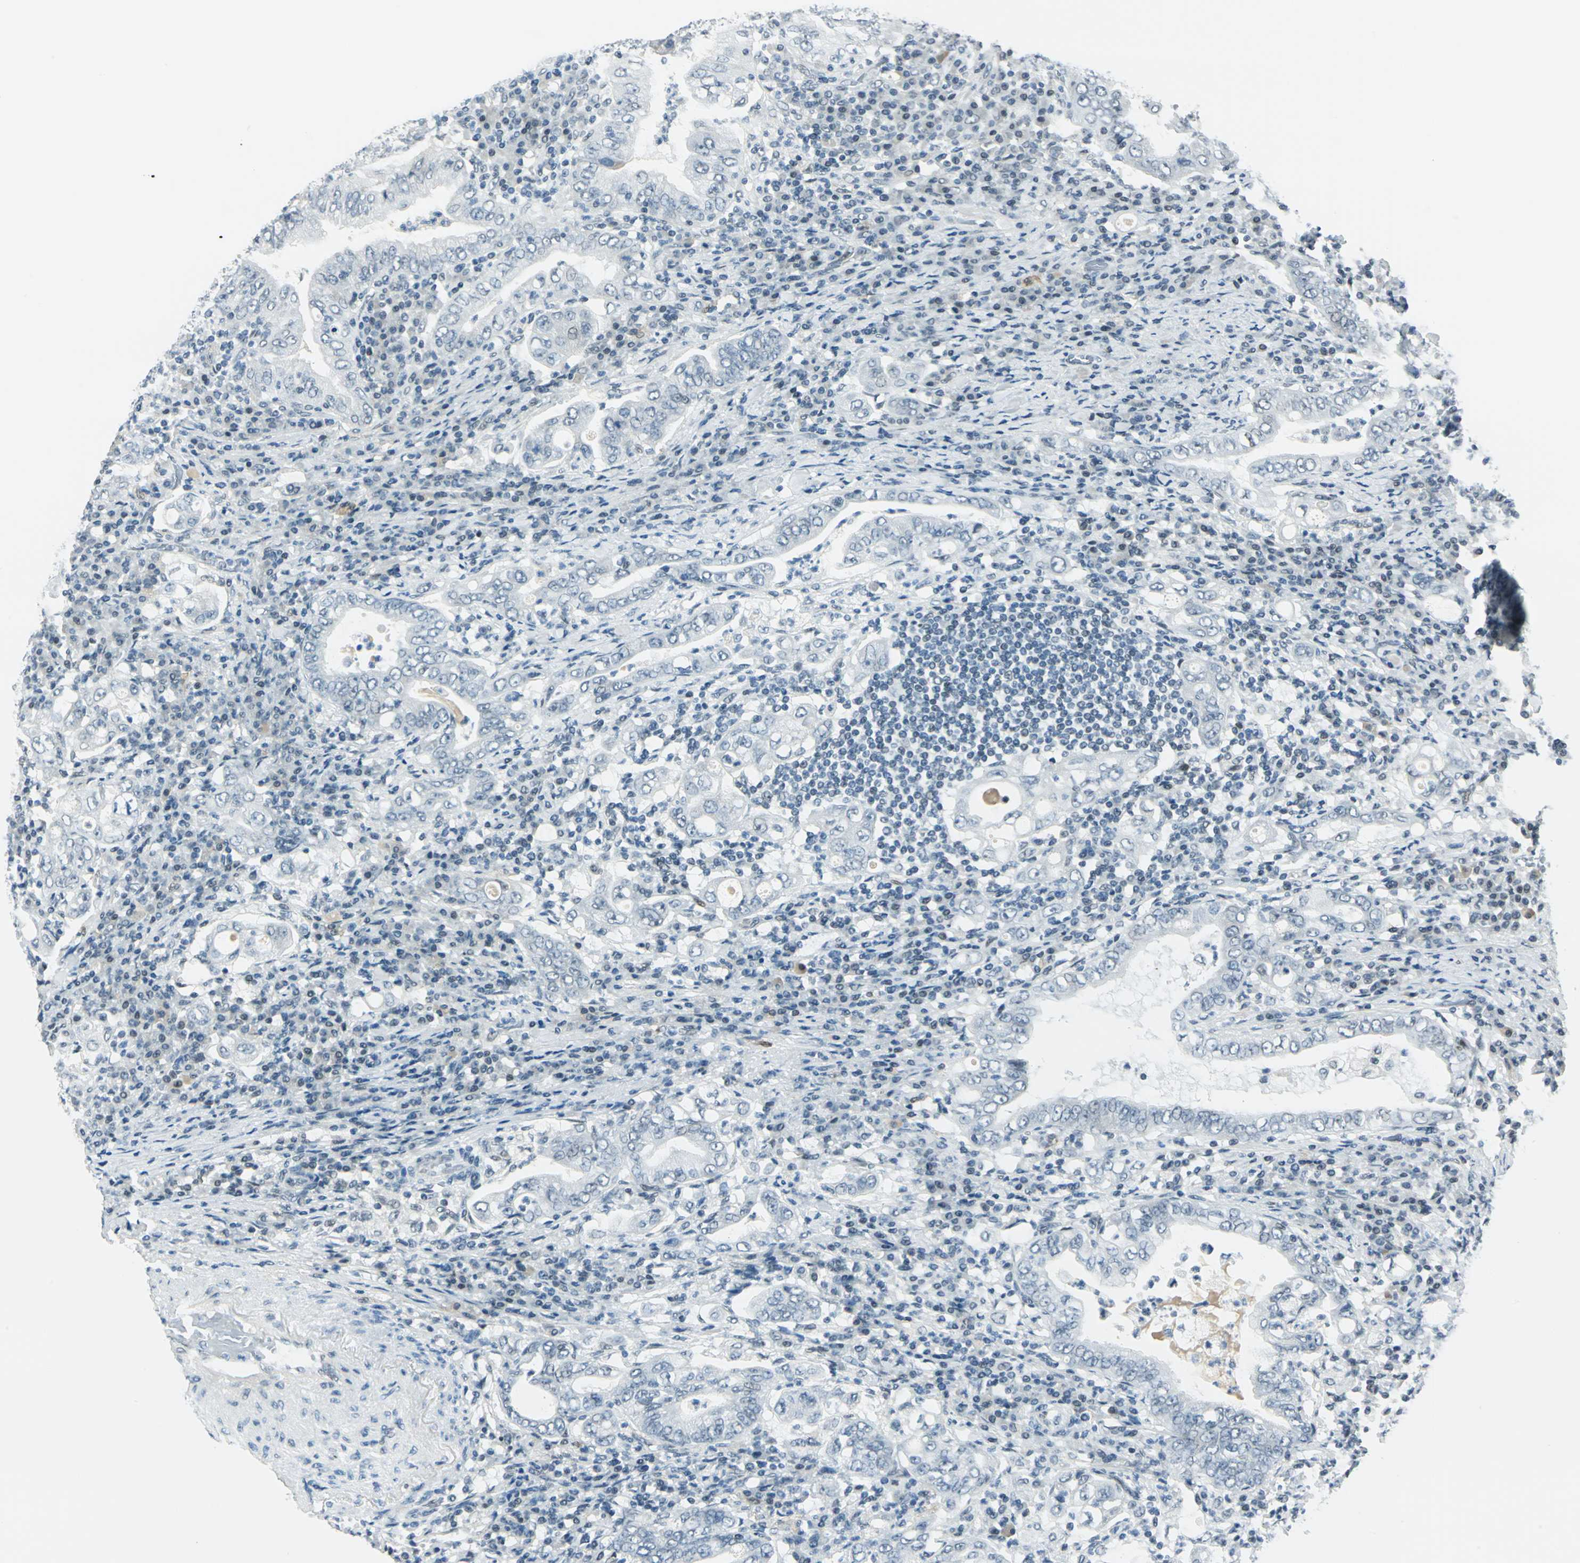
{"staining": {"intensity": "negative", "quantity": "none", "location": "none"}, "tissue": "stomach cancer", "cell_type": "Tumor cells", "image_type": "cancer", "snomed": [{"axis": "morphology", "description": "Normal tissue, NOS"}, {"axis": "morphology", "description": "Adenocarcinoma, NOS"}, {"axis": "topography", "description": "Esophagus"}, {"axis": "topography", "description": "Stomach, upper"}, {"axis": "topography", "description": "Peripheral nerve tissue"}], "caption": "Stomach cancer (adenocarcinoma) was stained to show a protein in brown. There is no significant staining in tumor cells.", "gene": "MTMR10", "patient": {"sex": "male", "age": 62}}